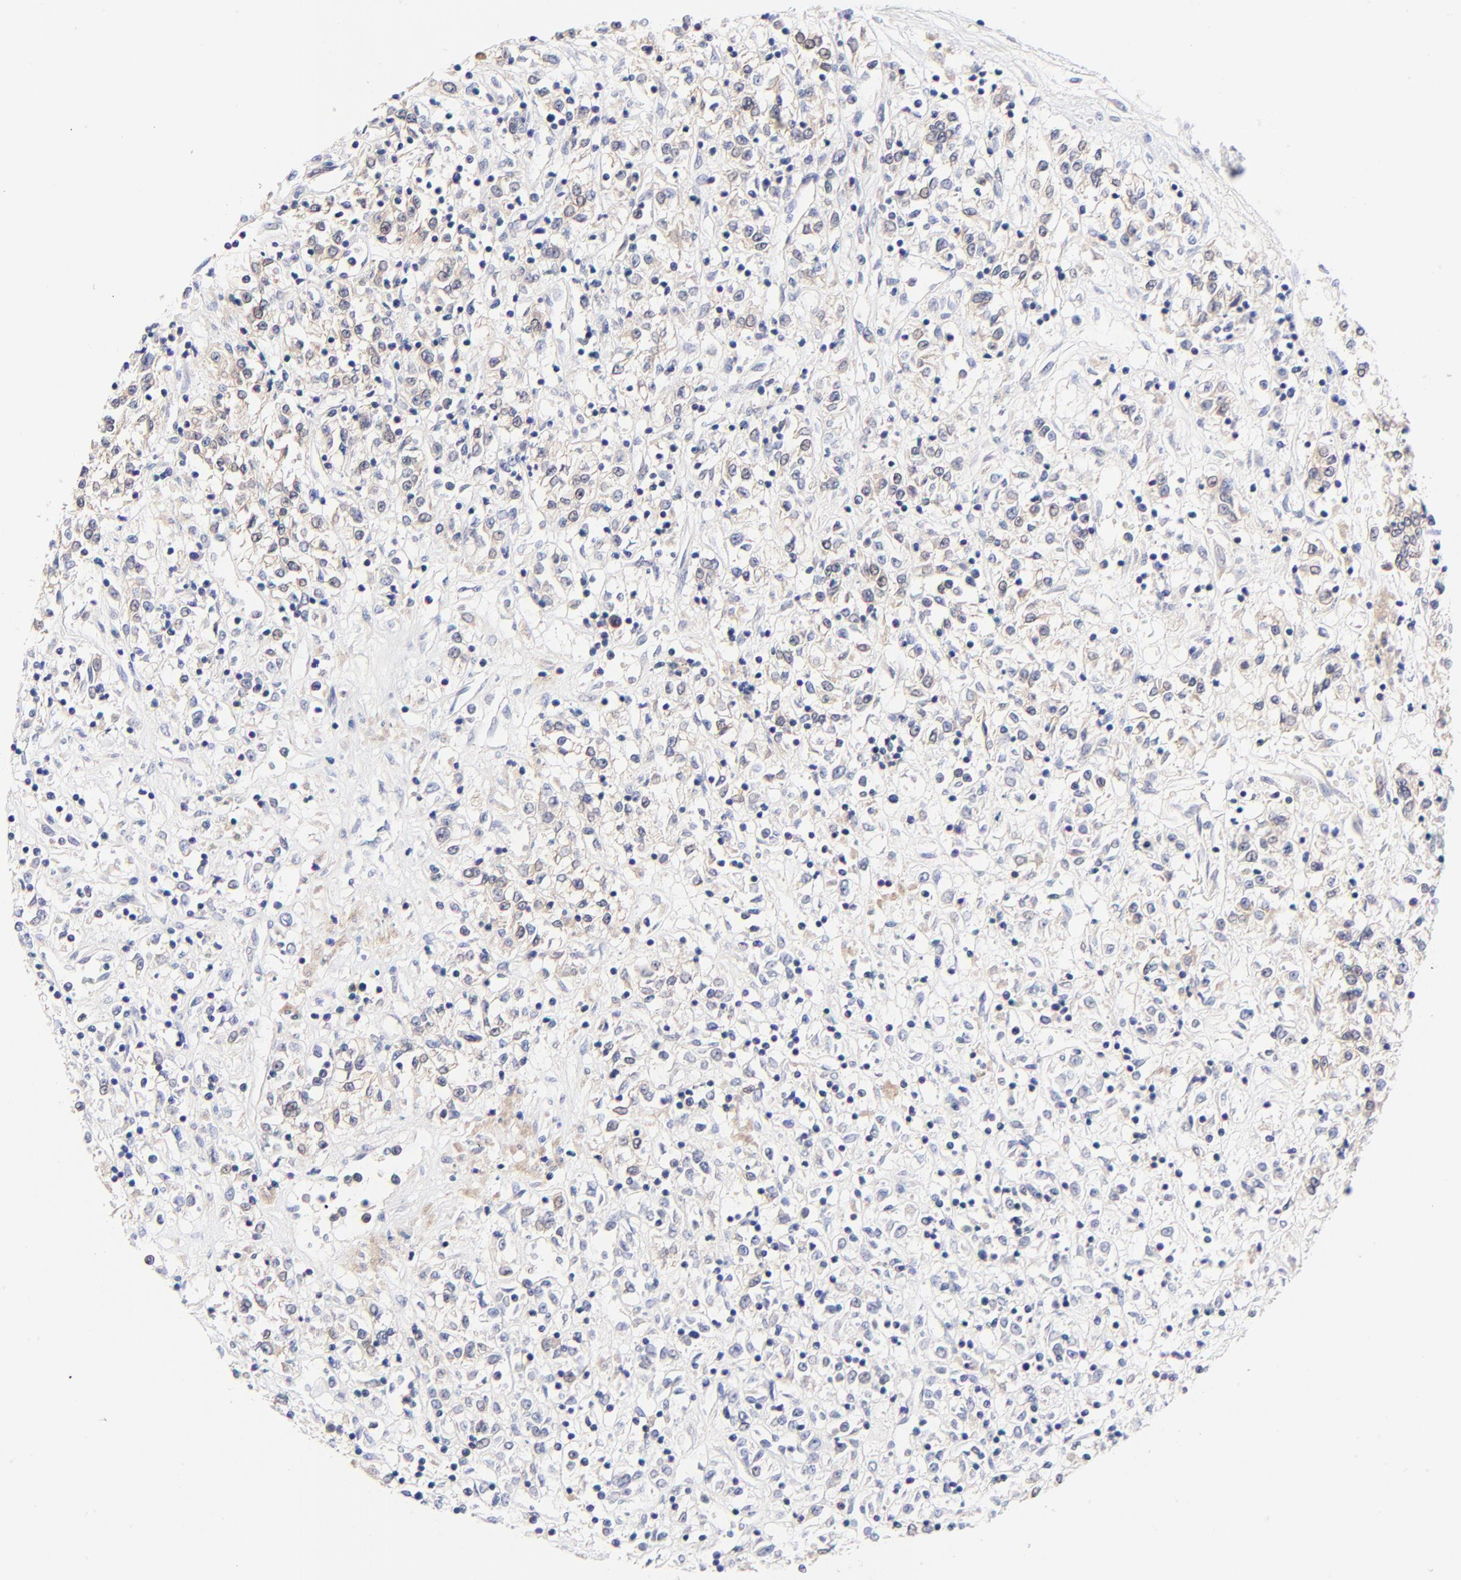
{"staining": {"intensity": "negative", "quantity": "none", "location": "none"}, "tissue": "renal cancer", "cell_type": "Tumor cells", "image_type": "cancer", "snomed": [{"axis": "morphology", "description": "Adenocarcinoma, NOS"}, {"axis": "topography", "description": "Kidney"}], "caption": "Adenocarcinoma (renal) stained for a protein using immunohistochemistry reveals no expression tumor cells.", "gene": "TXNL1", "patient": {"sex": "female", "age": 76}}